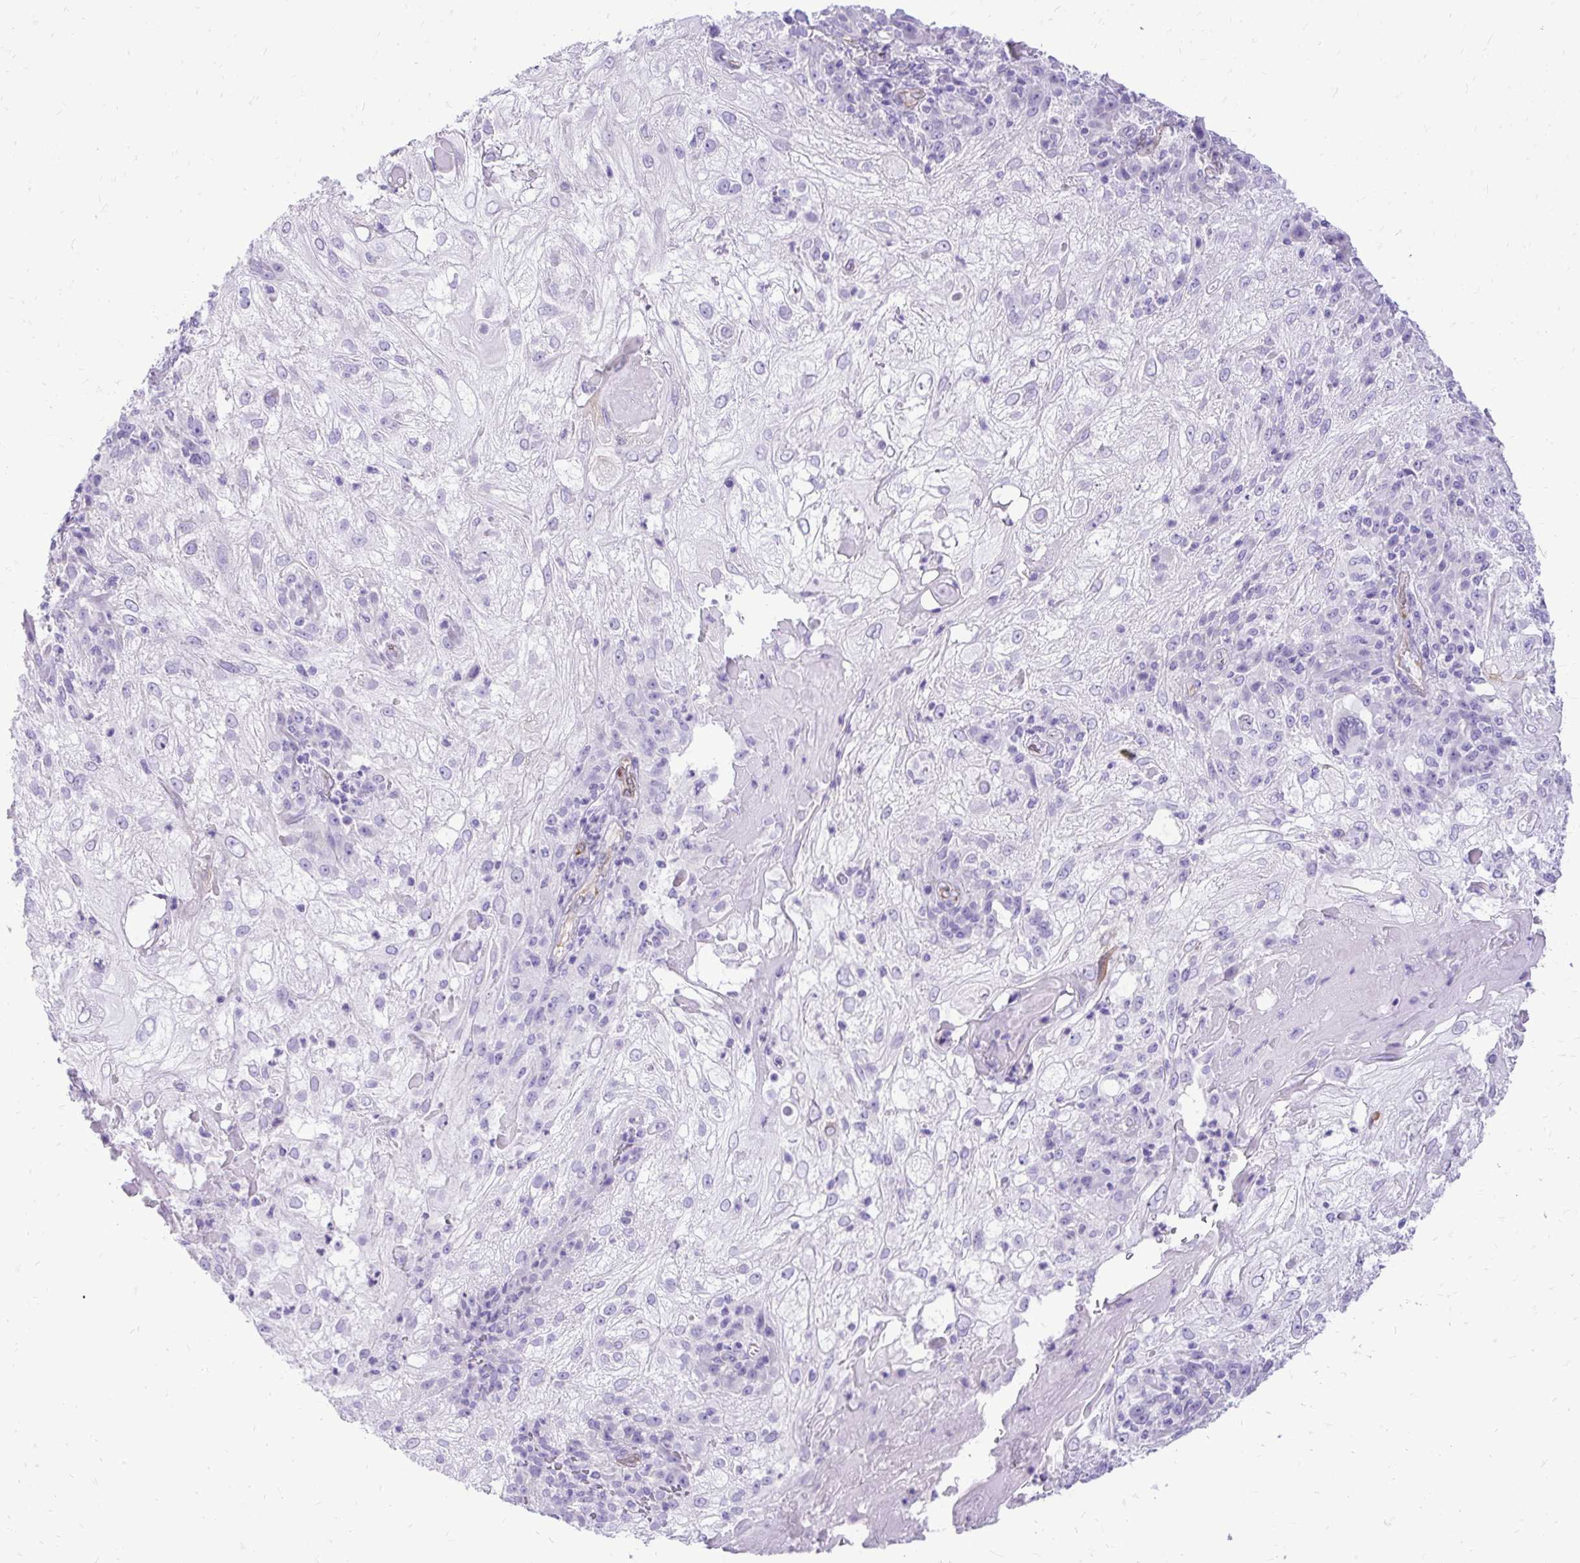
{"staining": {"intensity": "negative", "quantity": "none", "location": "none"}, "tissue": "skin cancer", "cell_type": "Tumor cells", "image_type": "cancer", "snomed": [{"axis": "morphology", "description": "Normal tissue, NOS"}, {"axis": "morphology", "description": "Squamous cell carcinoma, NOS"}, {"axis": "topography", "description": "Skin"}], "caption": "Immunohistochemical staining of human skin cancer demonstrates no significant staining in tumor cells. Brightfield microscopy of immunohistochemistry stained with DAB (3,3'-diaminobenzidine) (brown) and hematoxylin (blue), captured at high magnification.", "gene": "PELI3", "patient": {"sex": "female", "age": 83}}